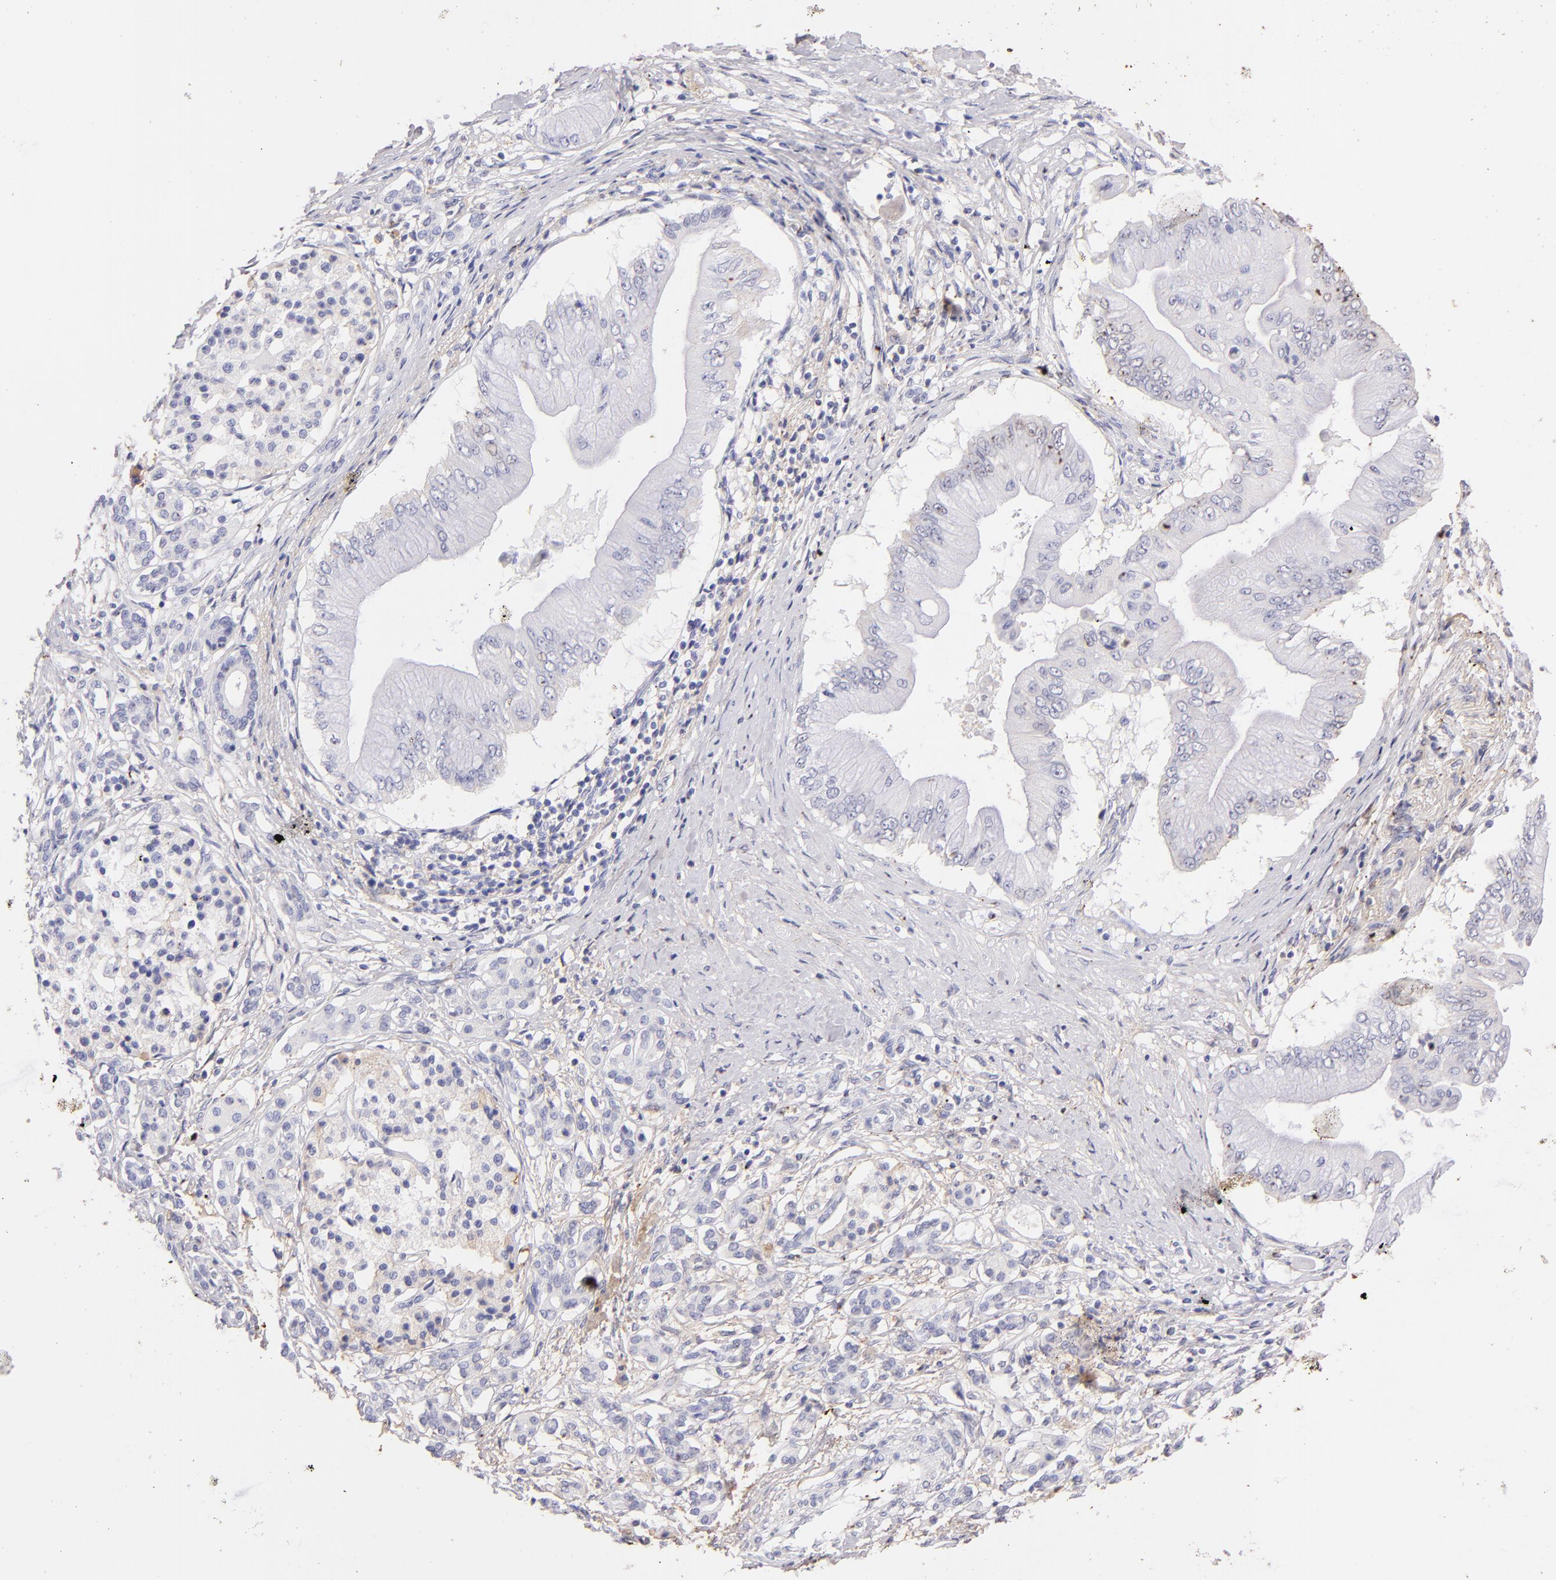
{"staining": {"intensity": "negative", "quantity": "none", "location": "none"}, "tissue": "pancreatic cancer", "cell_type": "Tumor cells", "image_type": "cancer", "snomed": [{"axis": "morphology", "description": "Adenocarcinoma, NOS"}, {"axis": "topography", "description": "Pancreas"}], "caption": "Immunohistochemistry (IHC) histopathology image of human pancreatic cancer (adenocarcinoma) stained for a protein (brown), which reveals no staining in tumor cells.", "gene": "FGB", "patient": {"sex": "male", "age": 62}}